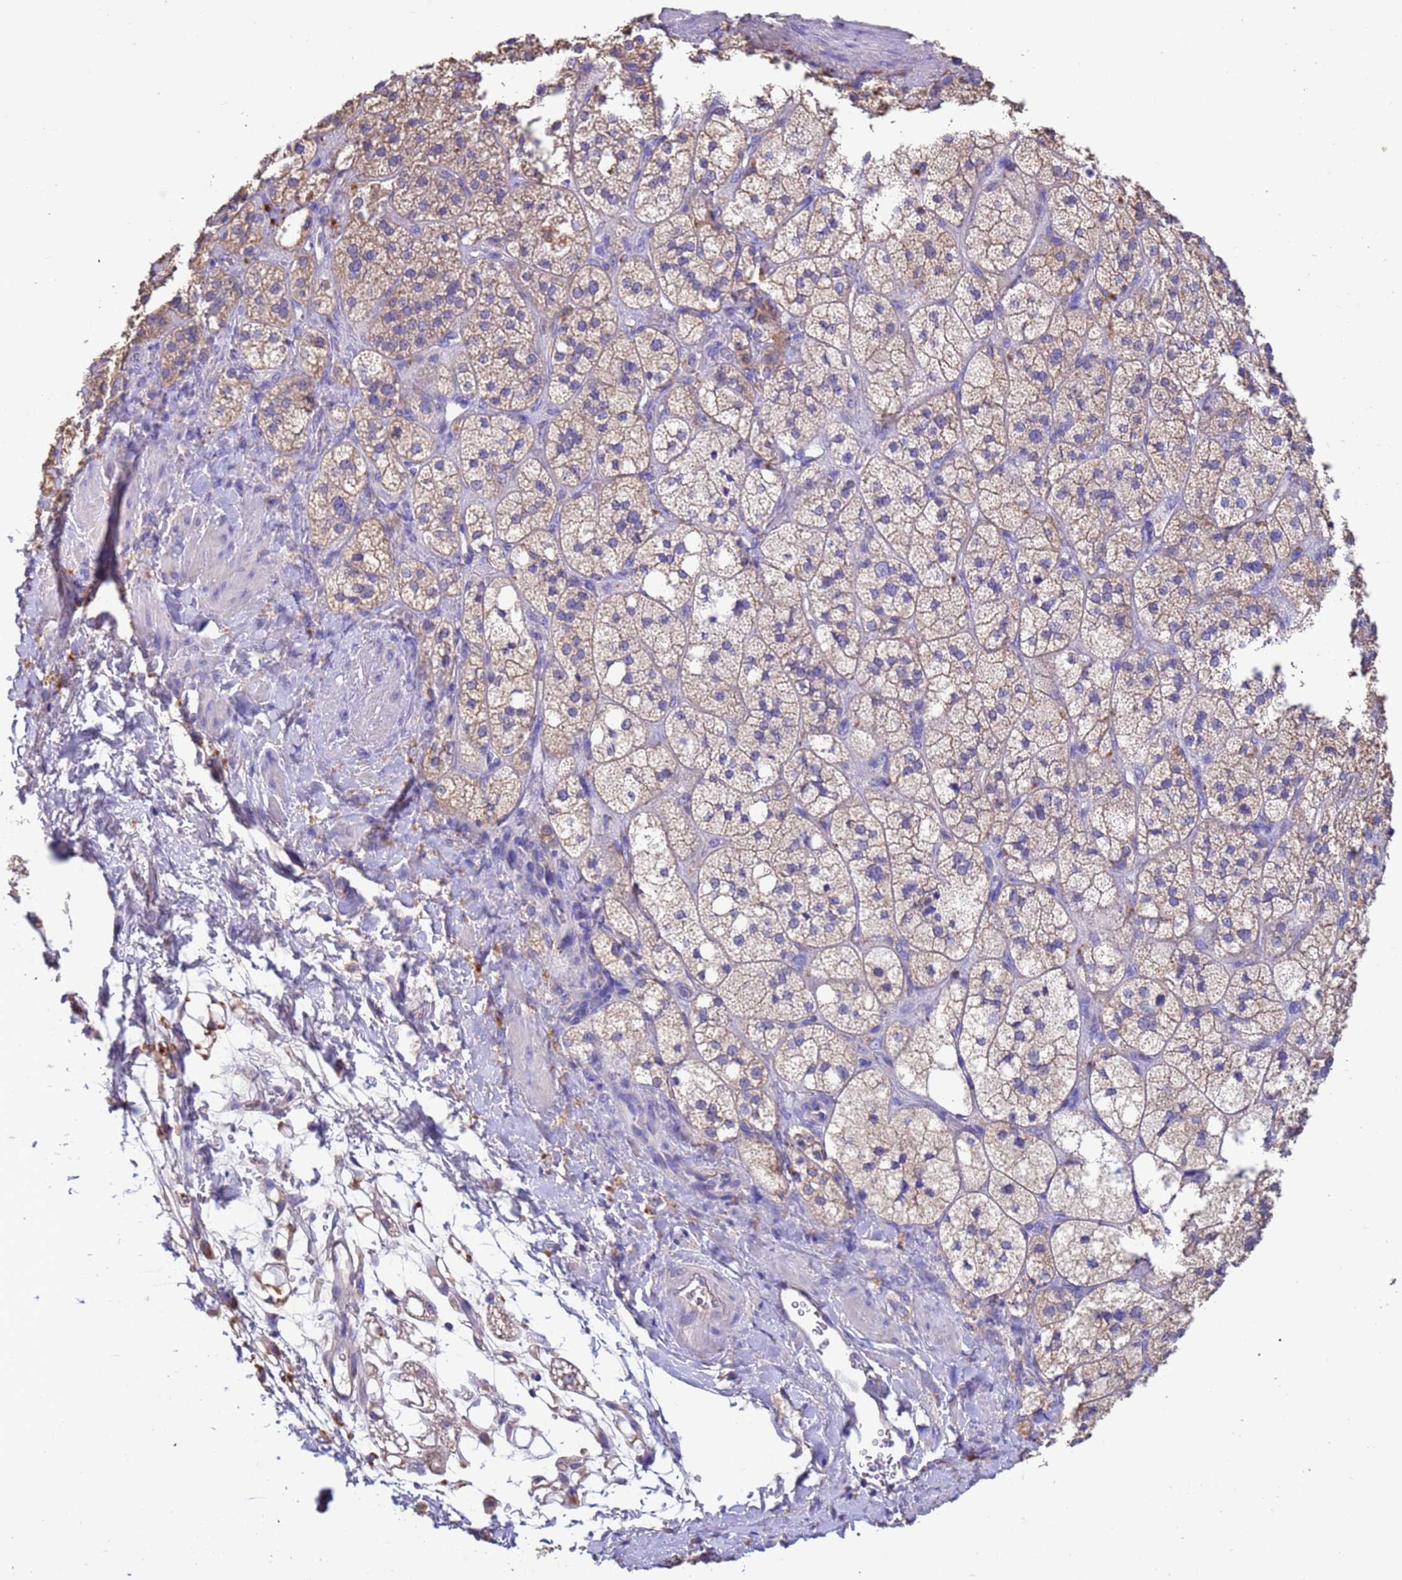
{"staining": {"intensity": "weak", "quantity": "25%-75%", "location": "cytoplasmic/membranous"}, "tissue": "adrenal gland", "cell_type": "Glandular cells", "image_type": "normal", "snomed": [{"axis": "morphology", "description": "Normal tissue, NOS"}, {"axis": "topography", "description": "Adrenal gland"}], "caption": "A brown stain shows weak cytoplasmic/membranous expression of a protein in glandular cells of unremarkable human adrenal gland. (brown staining indicates protein expression, while blue staining denotes nuclei).", "gene": "SRL", "patient": {"sex": "male", "age": 61}}